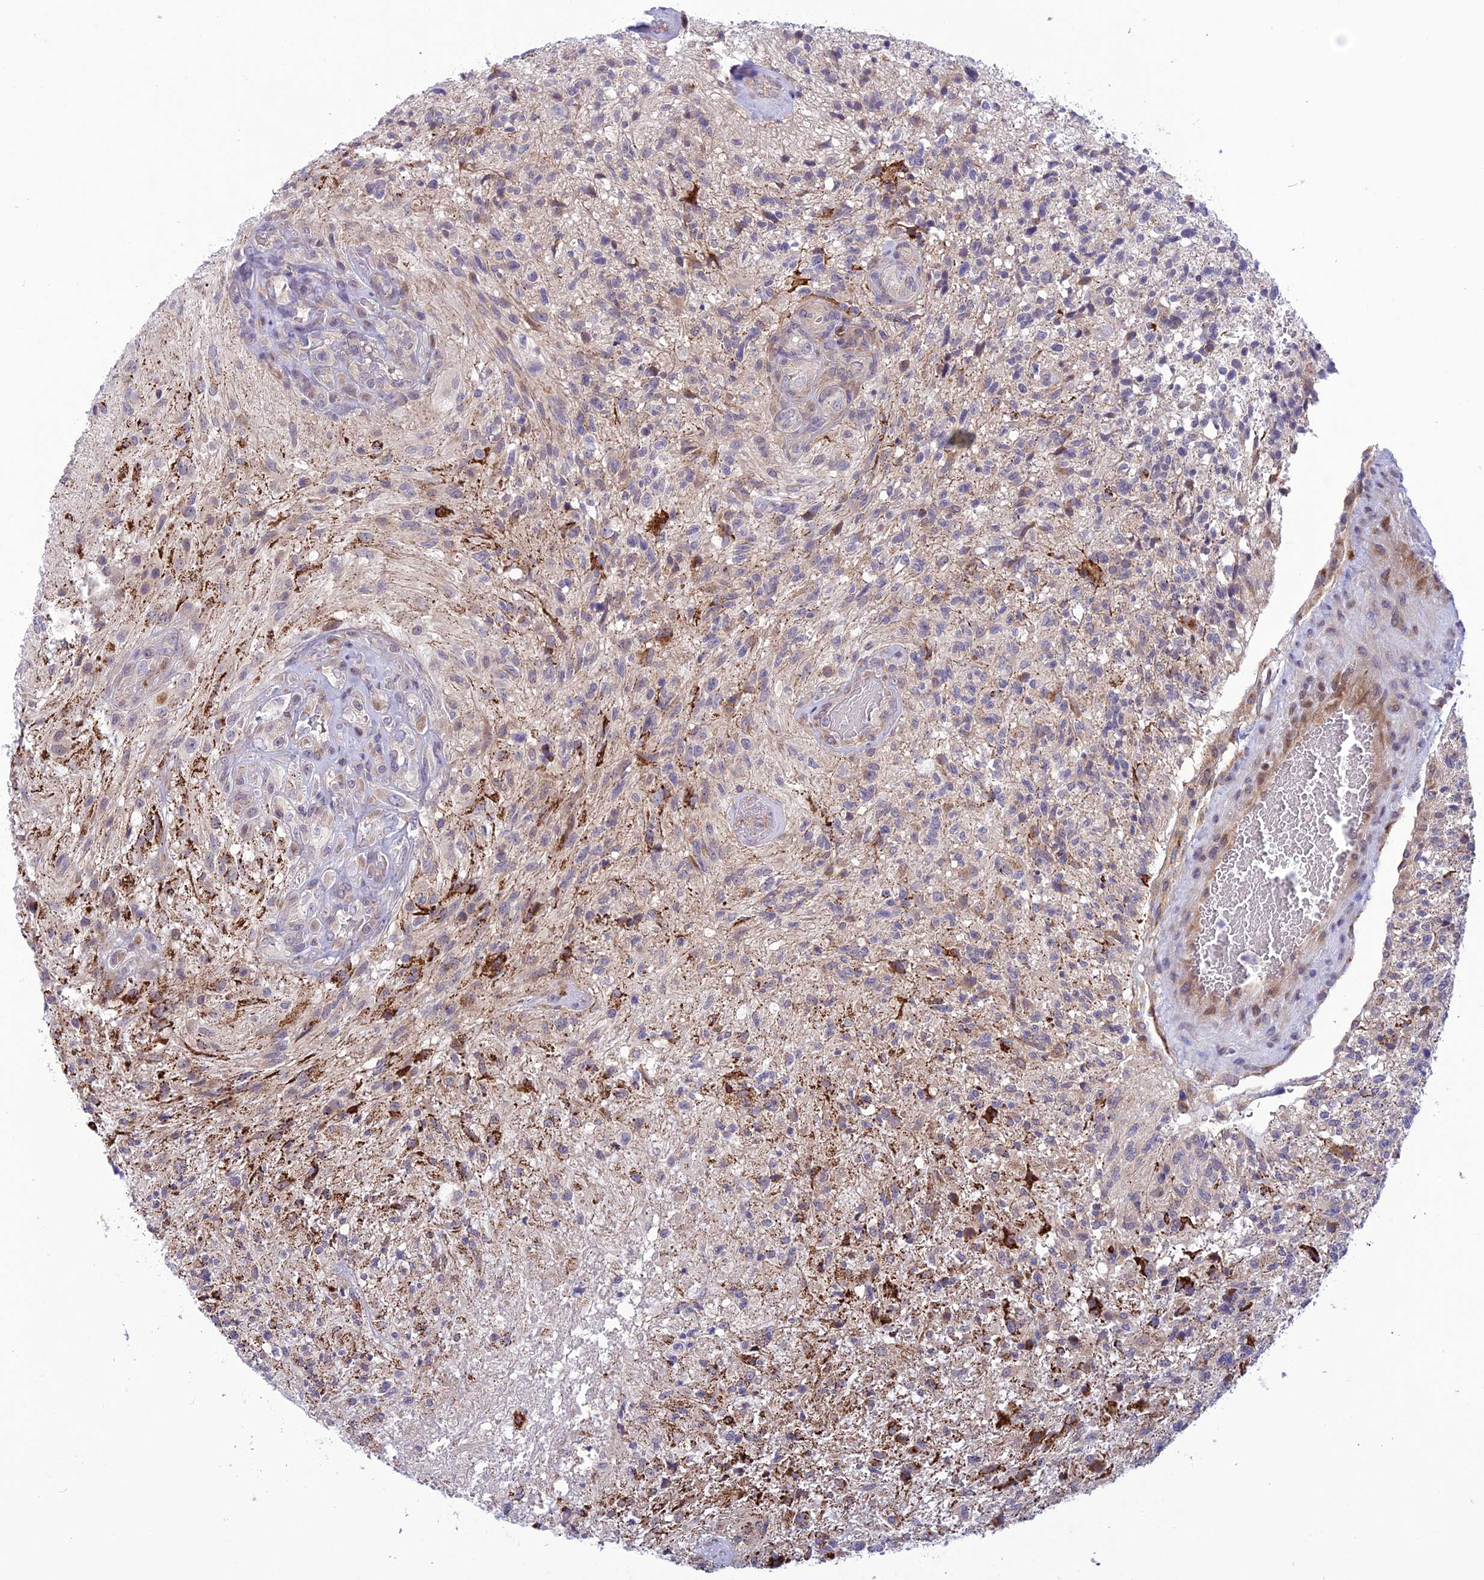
{"staining": {"intensity": "moderate", "quantity": "<25%", "location": "cytoplasmic/membranous"}, "tissue": "glioma", "cell_type": "Tumor cells", "image_type": "cancer", "snomed": [{"axis": "morphology", "description": "Glioma, malignant, High grade"}, {"axis": "topography", "description": "Brain"}], "caption": "Protein staining by immunohistochemistry reveals moderate cytoplasmic/membranous positivity in about <25% of tumor cells in glioma.", "gene": "PSMF1", "patient": {"sex": "male", "age": 56}}